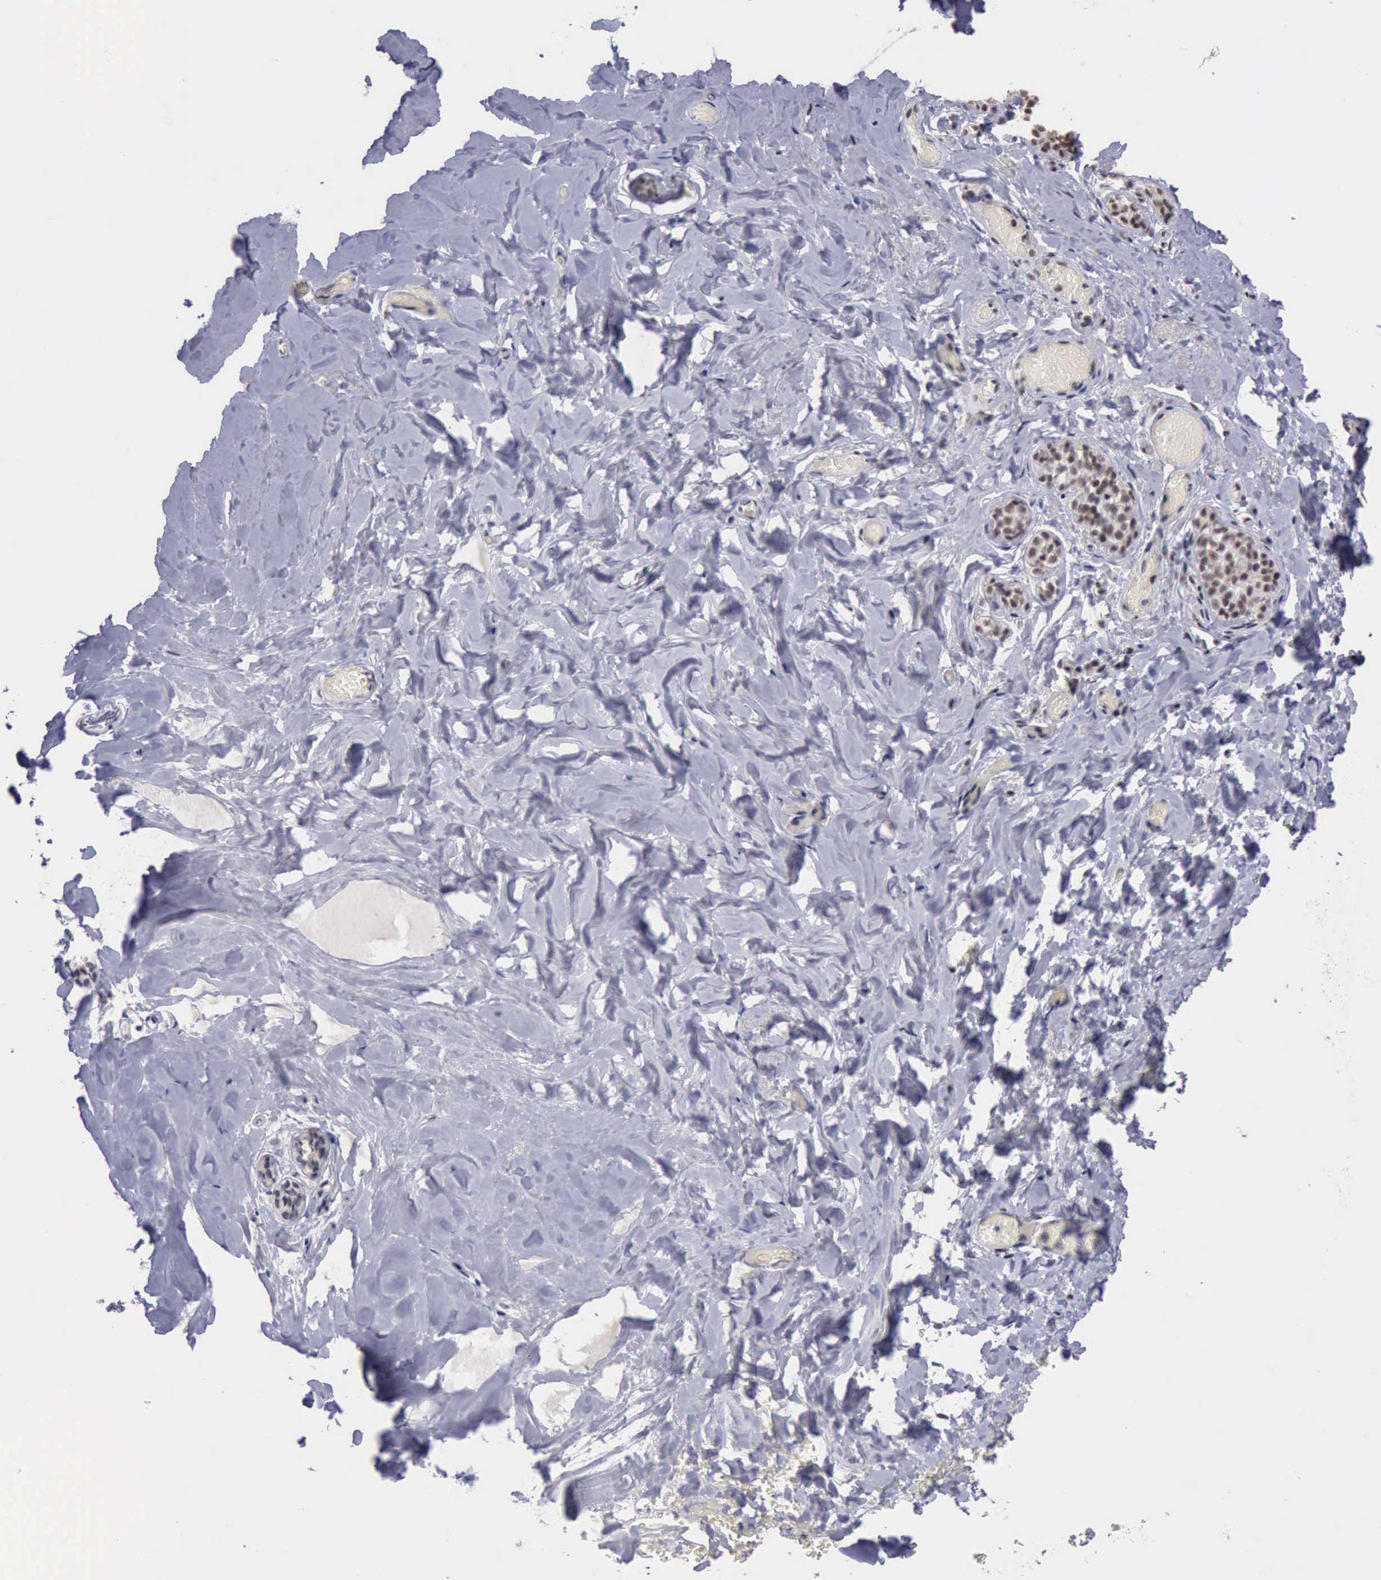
{"staining": {"intensity": "negative", "quantity": "none", "location": "none"}, "tissue": "breast", "cell_type": "Adipocytes", "image_type": "normal", "snomed": [{"axis": "morphology", "description": "Normal tissue, NOS"}, {"axis": "topography", "description": "Breast"}], "caption": "Adipocytes show no significant expression in benign breast.", "gene": "YY1", "patient": {"sex": "female", "age": 75}}